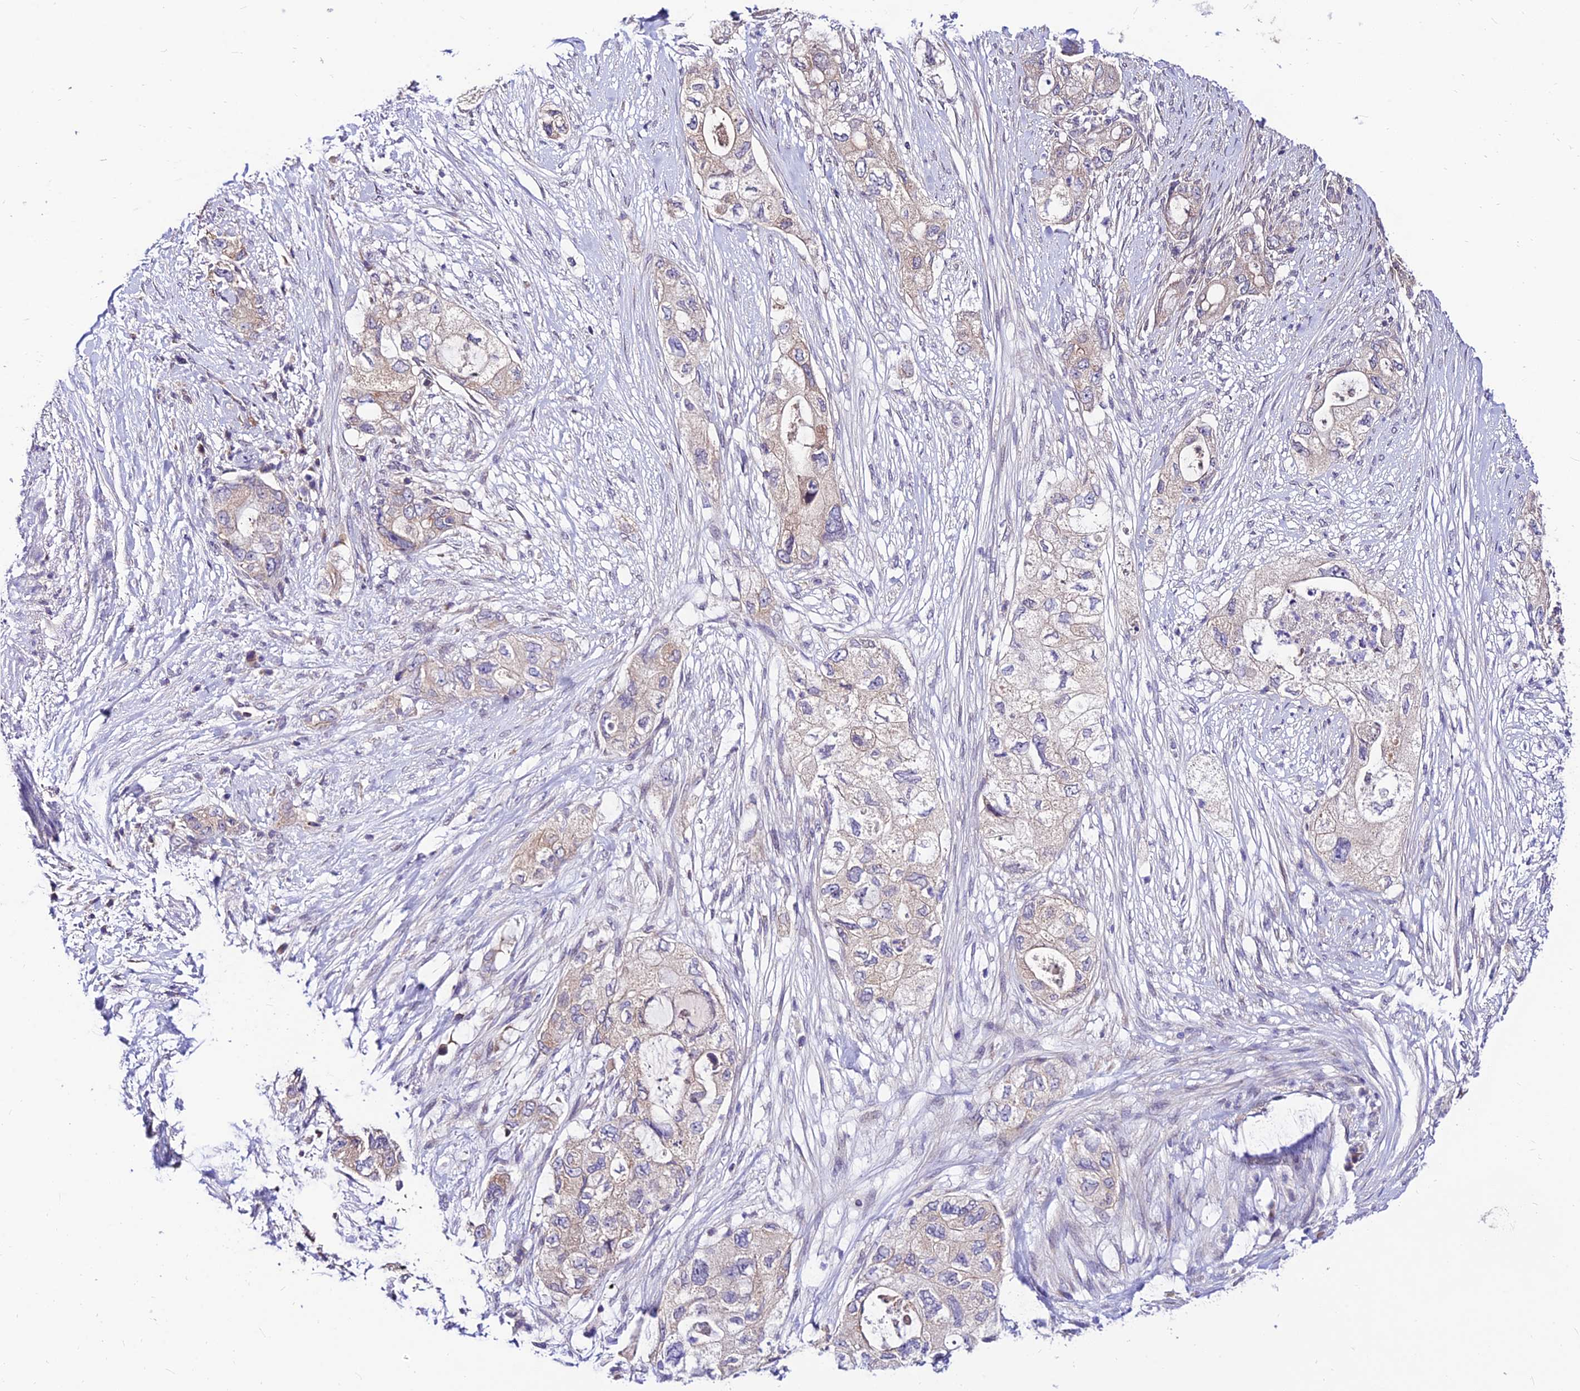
{"staining": {"intensity": "weak", "quantity": "<25%", "location": "cytoplasmic/membranous"}, "tissue": "pancreatic cancer", "cell_type": "Tumor cells", "image_type": "cancer", "snomed": [{"axis": "morphology", "description": "Adenocarcinoma, NOS"}, {"axis": "topography", "description": "Pancreas"}], "caption": "Tumor cells are negative for protein expression in human pancreatic adenocarcinoma.", "gene": "C6orf132", "patient": {"sex": "female", "age": 73}}